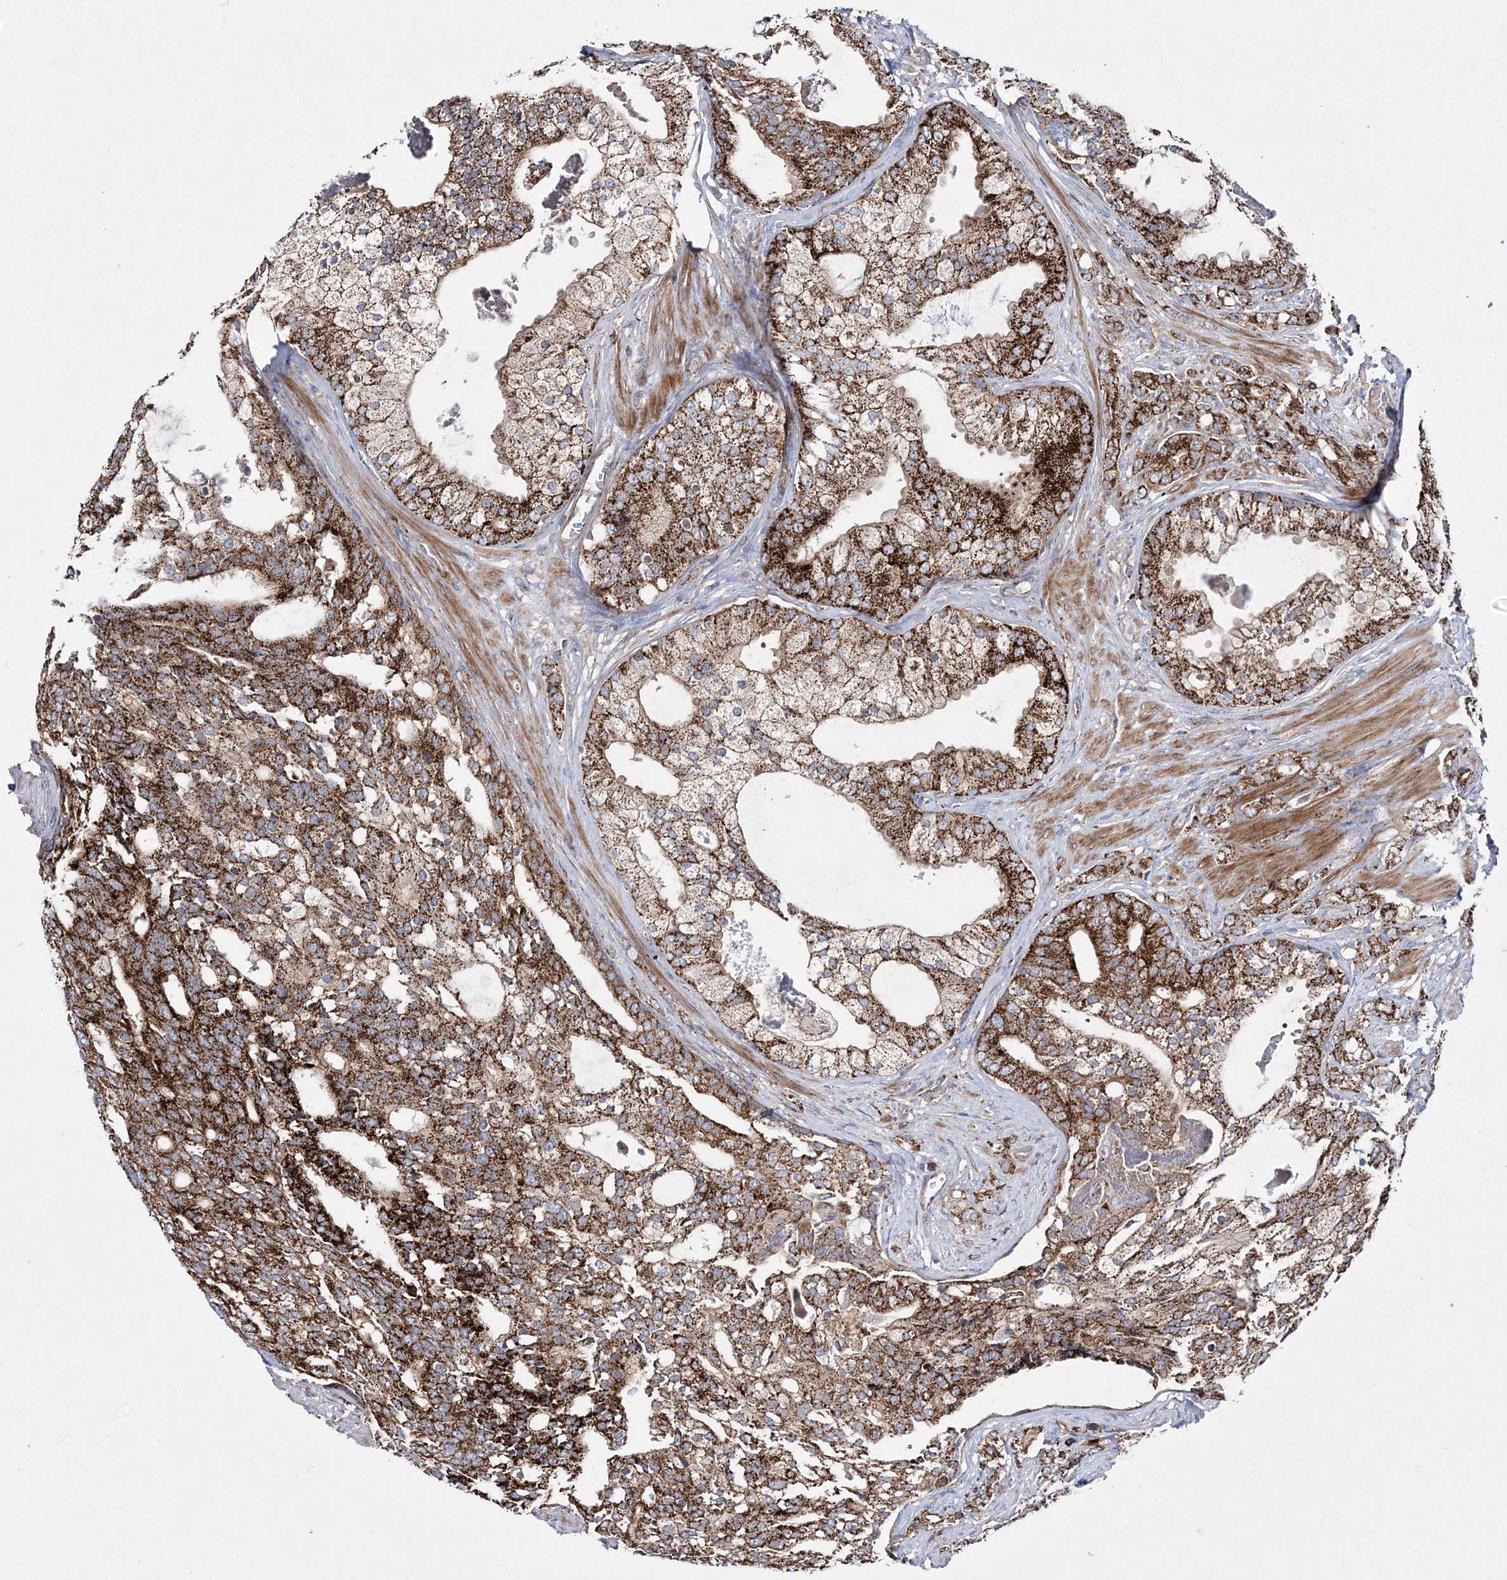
{"staining": {"intensity": "strong", "quantity": ">75%", "location": "cytoplasmic/membranous"}, "tissue": "prostate cancer", "cell_type": "Tumor cells", "image_type": "cancer", "snomed": [{"axis": "morphology", "description": "Adenocarcinoma, Low grade"}, {"axis": "topography", "description": "Prostate"}], "caption": "Immunohistochemical staining of human prostate cancer displays strong cytoplasmic/membranous protein staining in approximately >75% of tumor cells.", "gene": "NGLY1", "patient": {"sex": "male", "age": 58}}